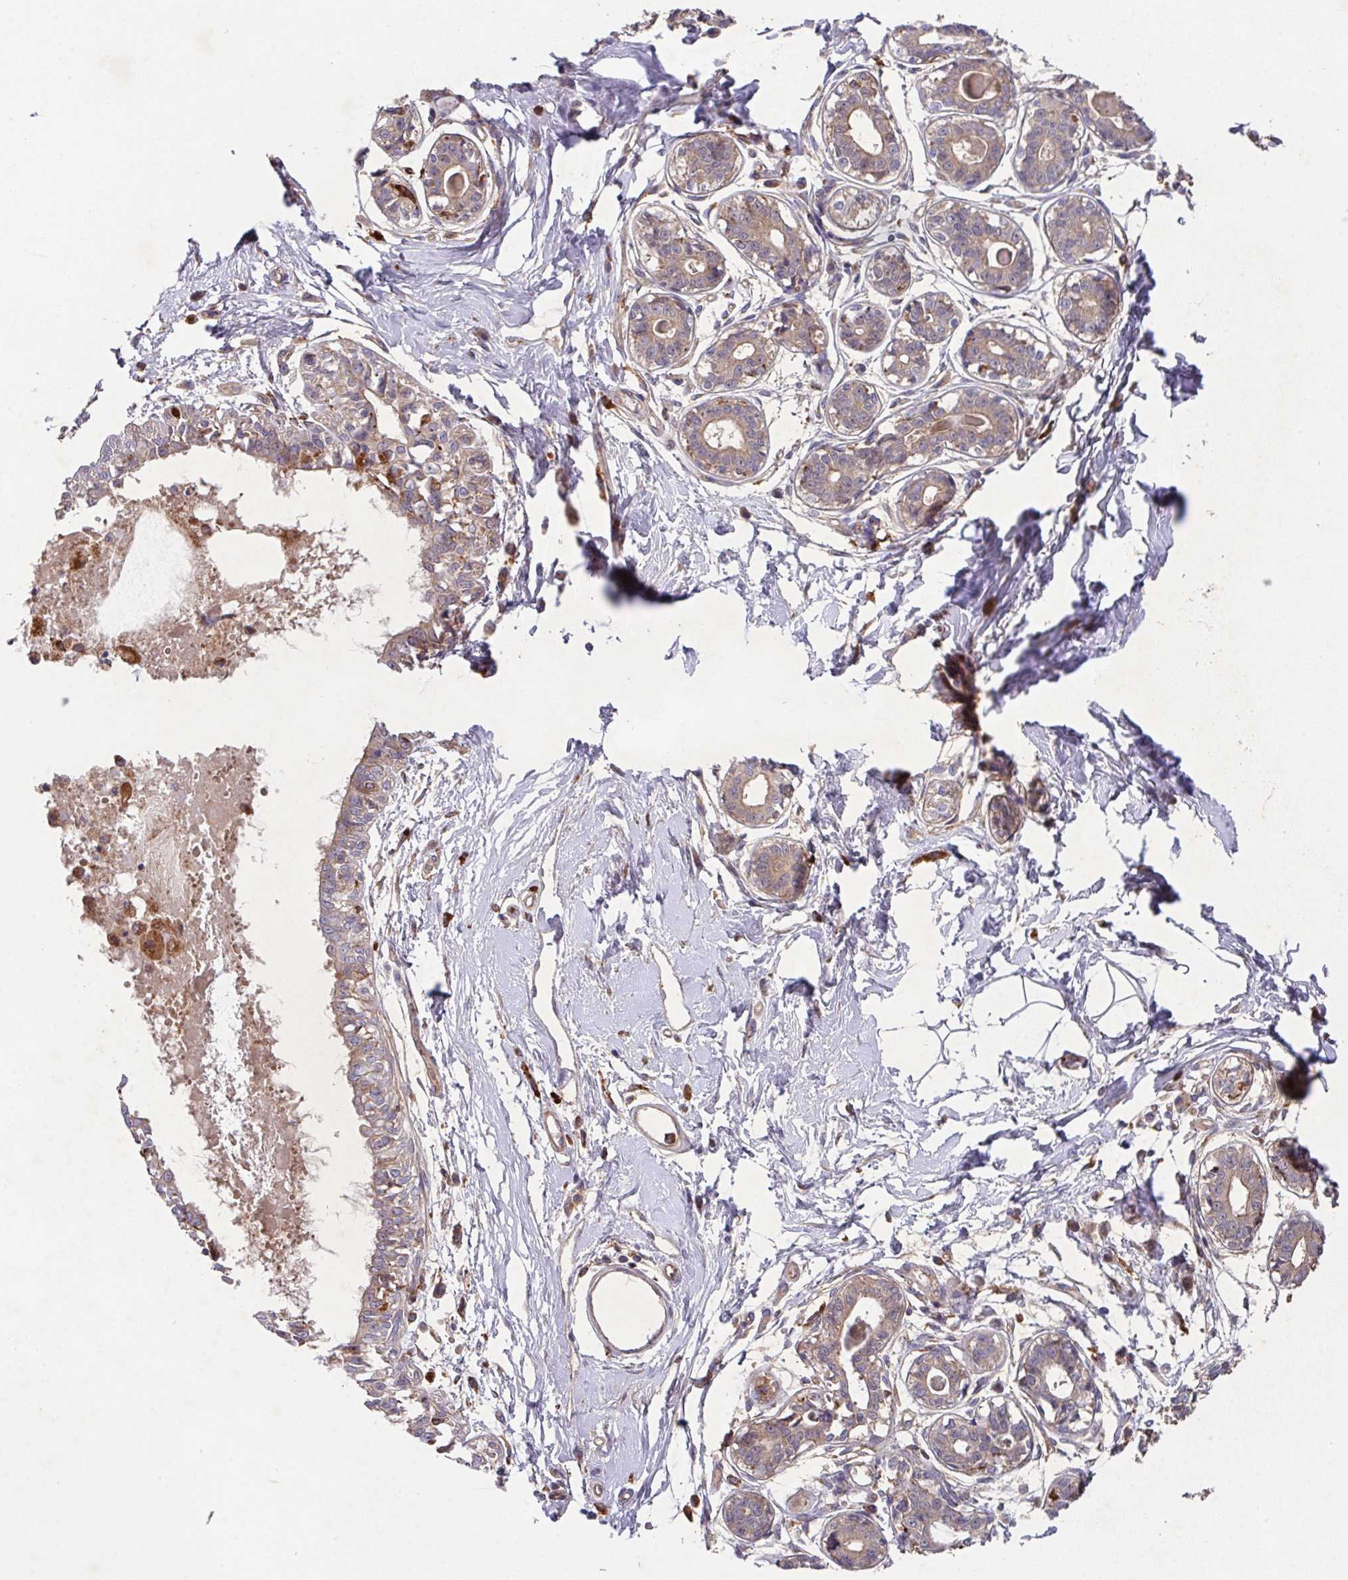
{"staining": {"intensity": "negative", "quantity": "none", "location": "none"}, "tissue": "breast", "cell_type": "Adipocytes", "image_type": "normal", "snomed": [{"axis": "morphology", "description": "Normal tissue, NOS"}, {"axis": "topography", "description": "Breast"}], "caption": "A high-resolution photomicrograph shows immunohistochemistry staining of benign breast, which shows no significant staining in adipocytes.", "gene": "TRIM14", "patient": {"sex": "female", "age": 45}}